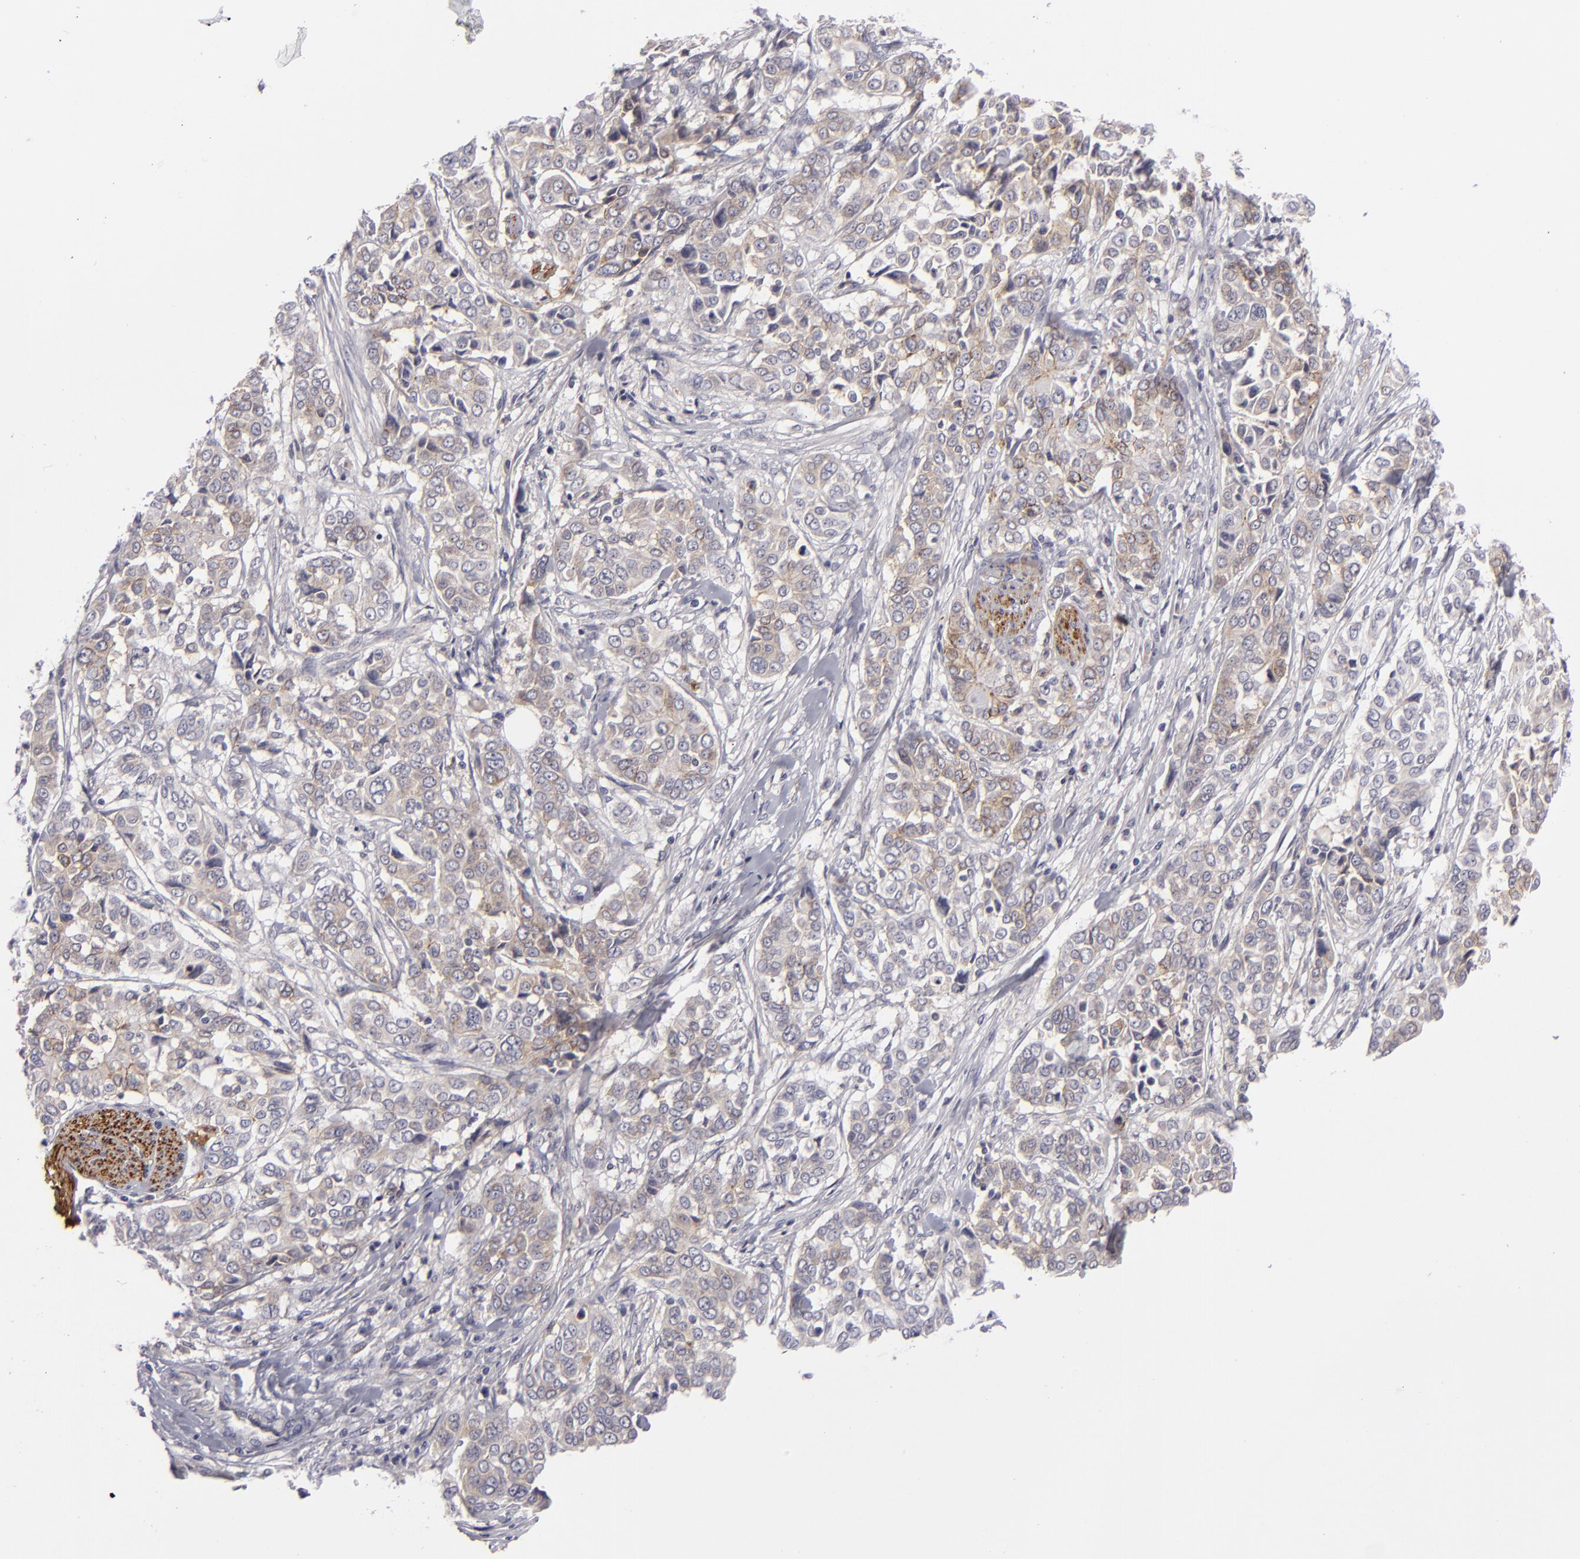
{"staining": {"intensity": "weak", "quantity": "<25%", "location": "cytoplasmic/membranous"}, "tissue": "pancreatic cancer", "cell_type": "Tumor cells", "image_type": "cancer", "snomed": [{"axis": "morphology", "description": "Adenocarcinoma, NOS"}, {"axis": "topography", "description": "Pancreas"}], "caption": "High power microscopy image of an immunohistochemistry photomicrograph of pancreatic cancer, revealing no significant positivity in tumor cells.", "gene": "ALCAM", "patient": {"sex": "female", "age": 52}}